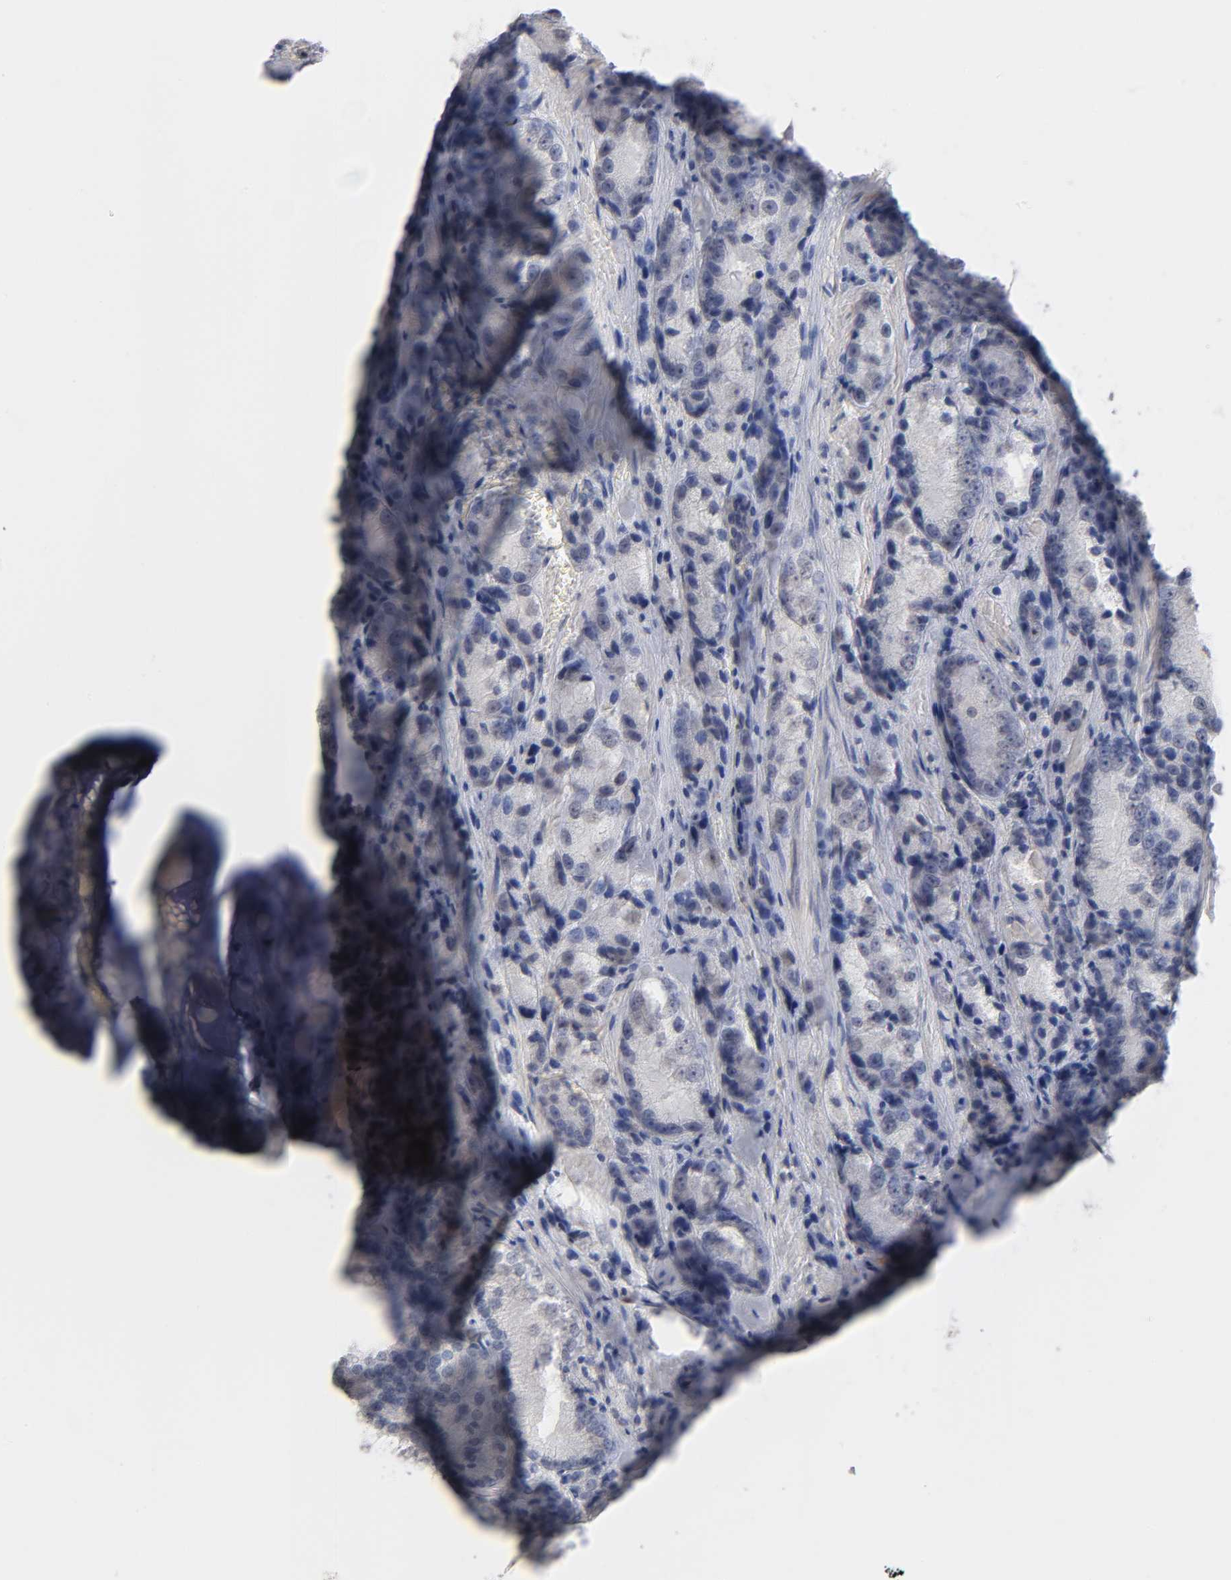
{"staining": {"intensity": "negative", "quantity": "none", "location": "none"}, "tissue": "prostate cancer", "cell_type": "Tumor cells", "image_type": "cancer", "snomed": [{"axis": "morphology", "description": "Adenocarcinoma, Low grade"}, {"axis": "topography", "description": "Prostate"}], "caption": "Human prostate cancer (low-grade adenocarcinoma) stained for a protein using IHC displays no positivity in tumor cells.", "gene": "CRABP2", "patient": {"sex": "male", "age": 64}}